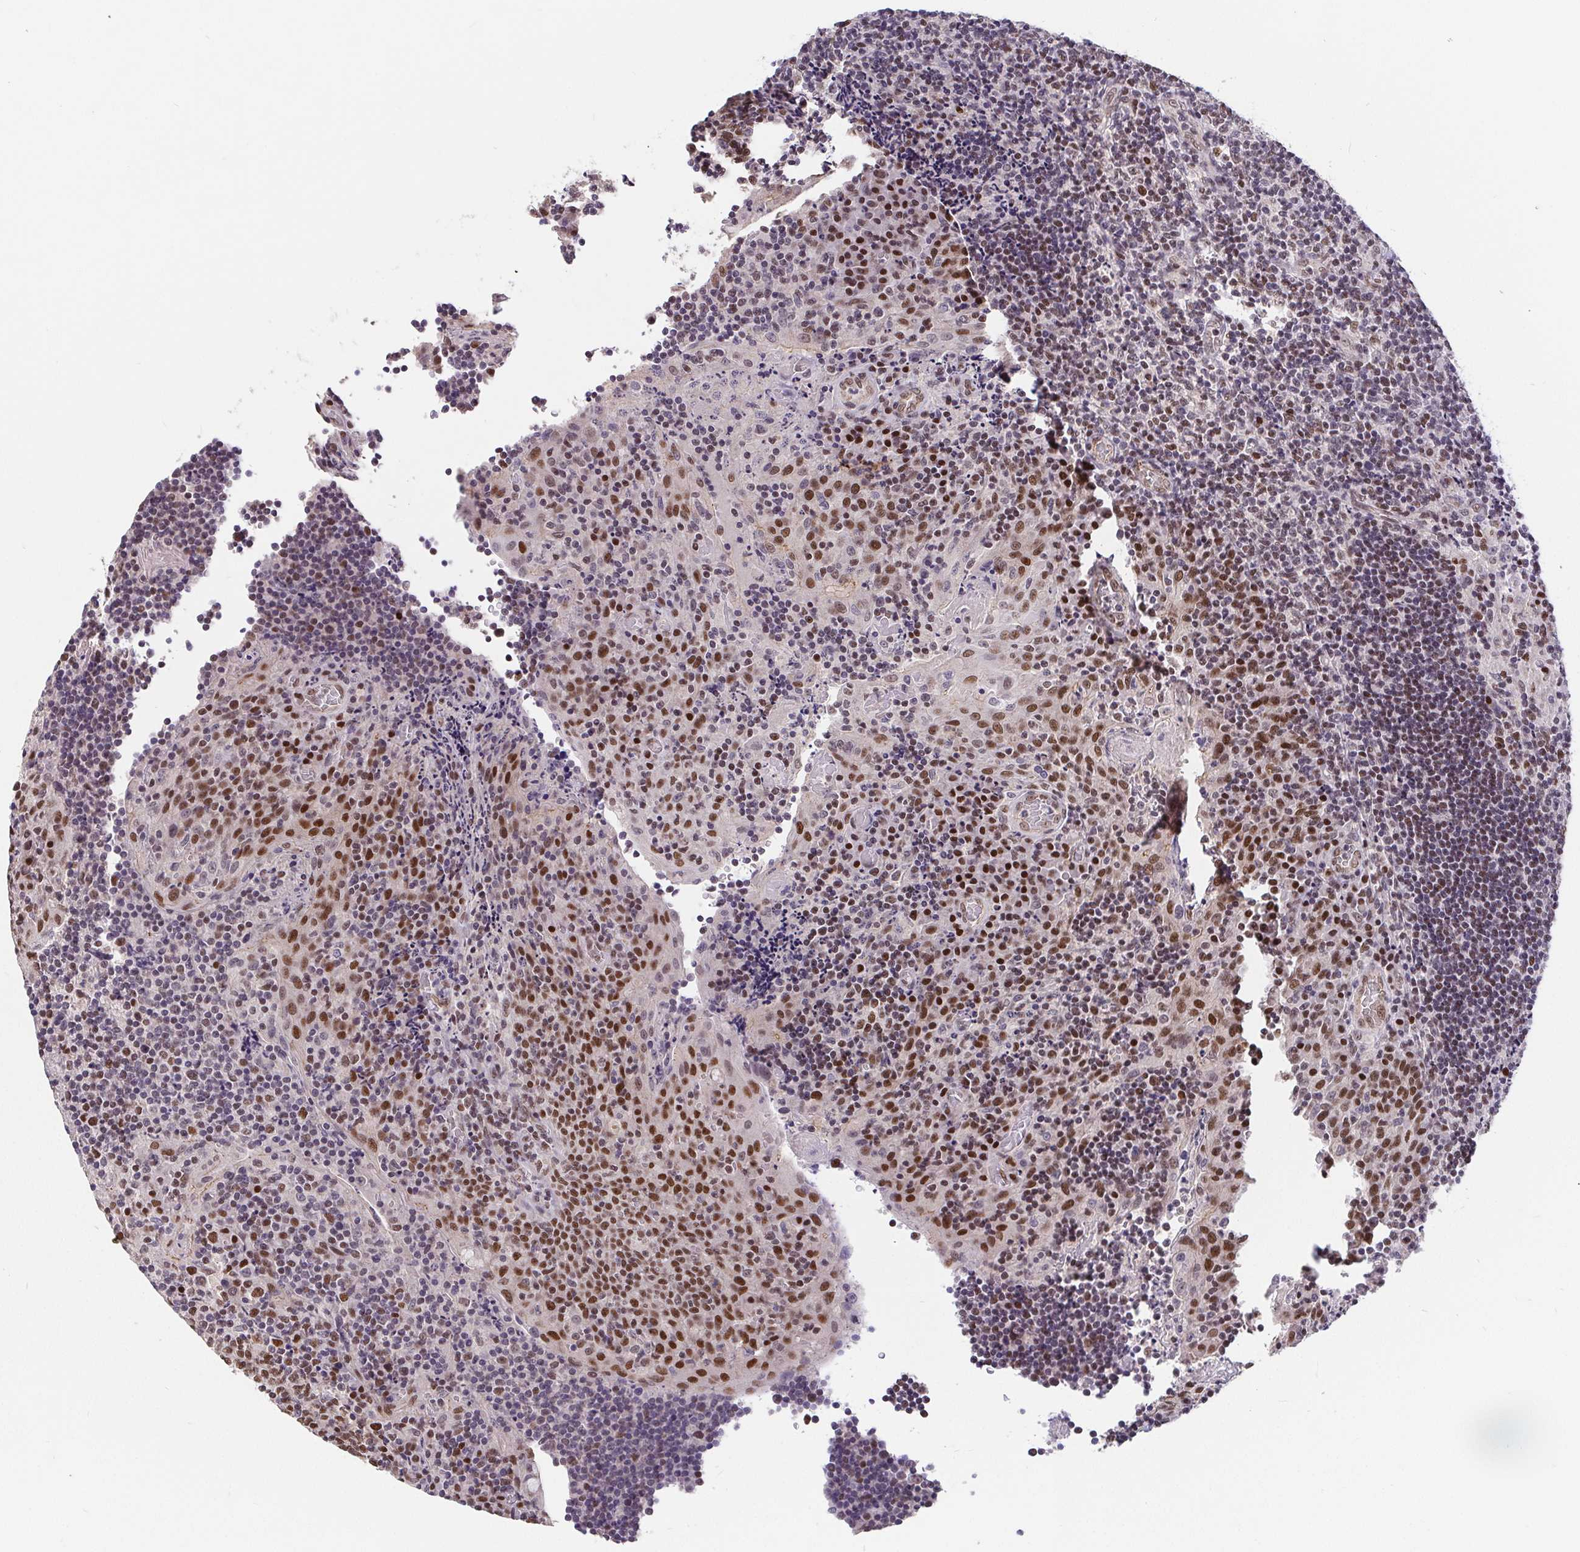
{"staining": {"intensity": "moderate", "quantity": ">75%", "location": "nuclear"}, "tissue": "tonsil", "cell_type": "Germinal center cells", "image_type": "normal", "snomed": [{"axis": "morphology", "description": "Normal tissue, NOS"}, {"axis": "topography", "description": "Tonsil"}], "caption": "High-power microscopy captured an immunohistochemistry photomicrograph of benign tonsil, revealing moderate nuclear expression in approximately >75% of germinal center cells. The protein of interest is shown in brown color, while the nuclei are stained blue.", "gene": "POU2F1", "patient": {"sex": "male", "age": 17}}